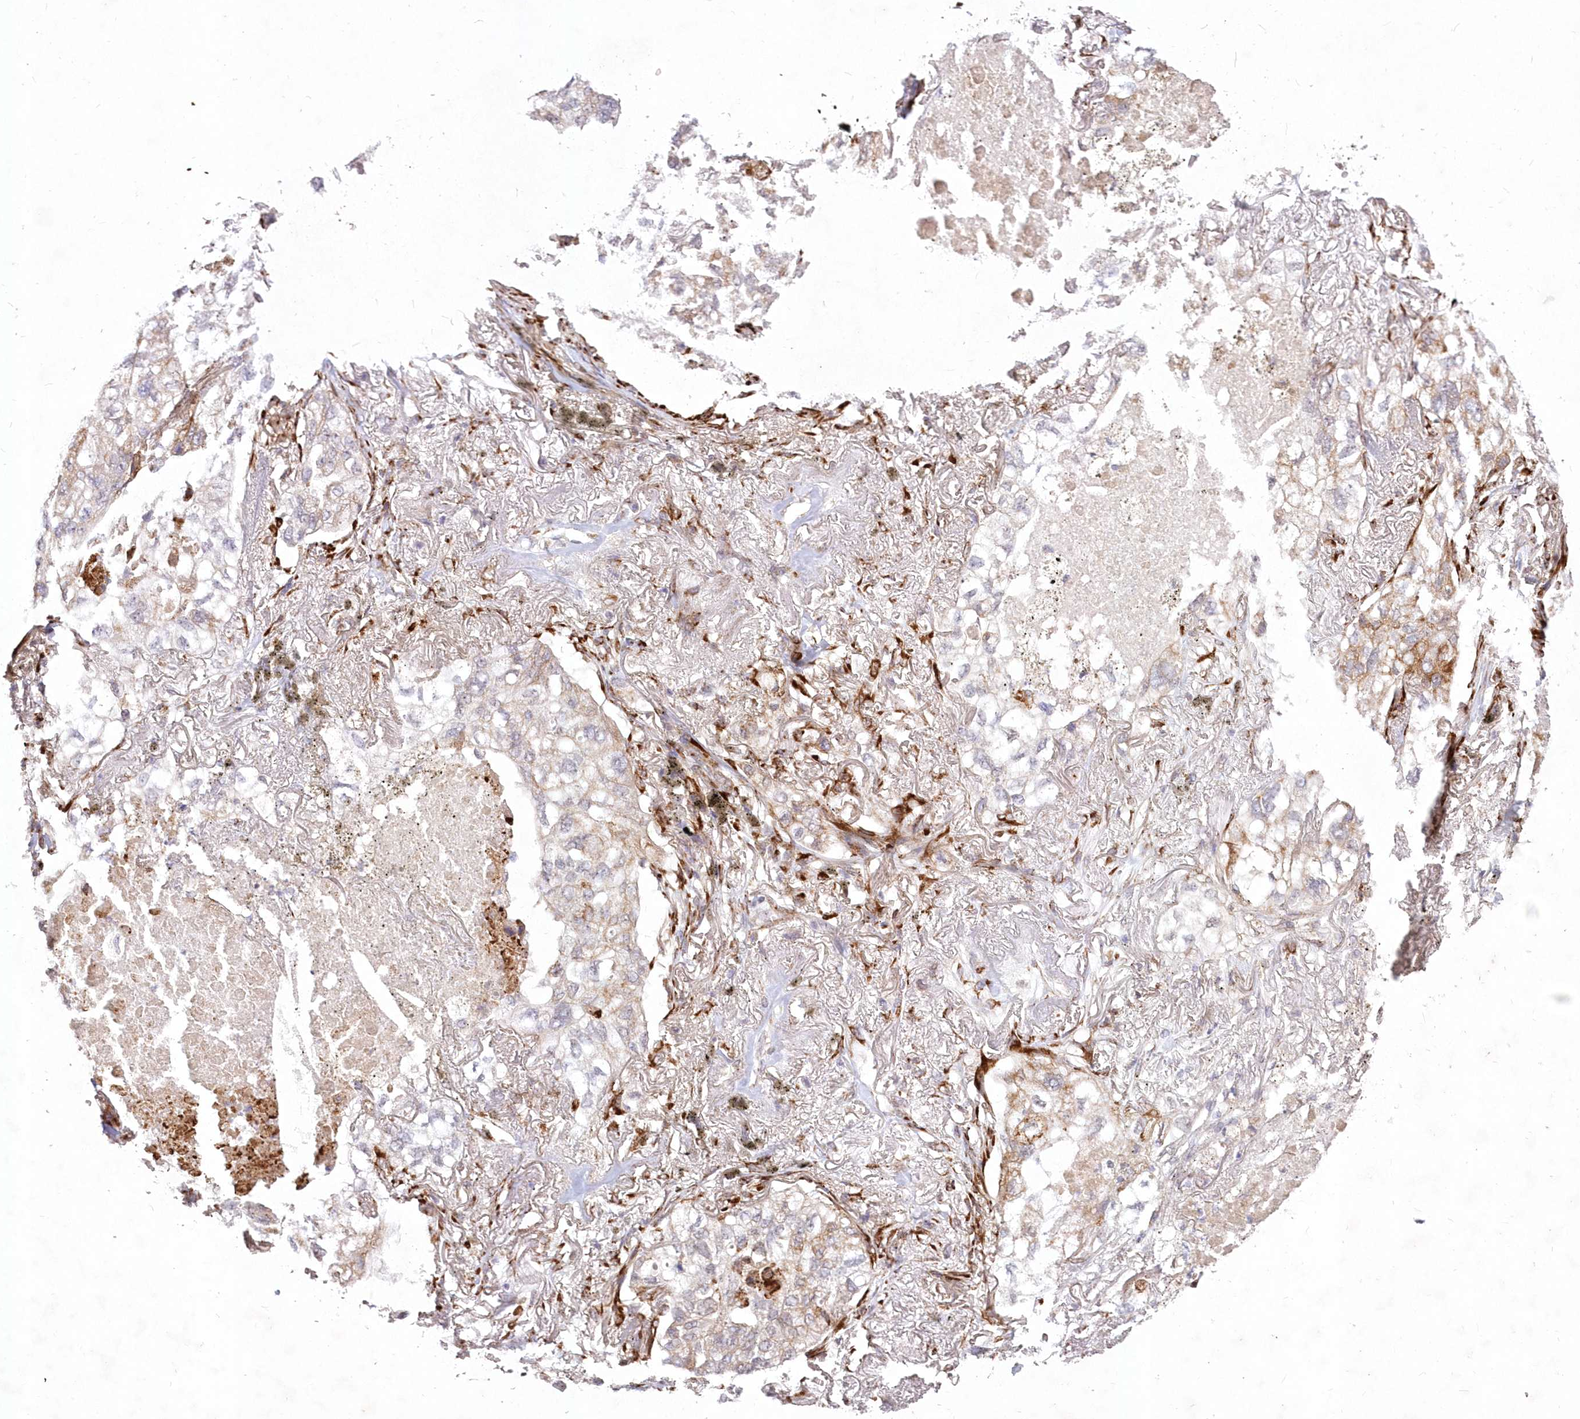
{"staining": {"intensity": "moderate", "quantity": "25%-75%", "location": "cytoplasmic/membranous"}, "tissue": "lung cancer", "cell_type": "Tumor cells", "image_type": "cancer", "snomed": [{"axis": "morphology", "description": "Adenocarcinoma, NOS"}, {"axis": "topography", "description": "Lung"}], "caption": "IHC (DAB (3,3'-diaminobenzidine)) staining of lung cancer shows moderate cytoplasmic/membranous protein positivity in about 25%-75% of tumor cells.", "gene": "LDB1", "patient": {"sex": "male", "age": 65}}